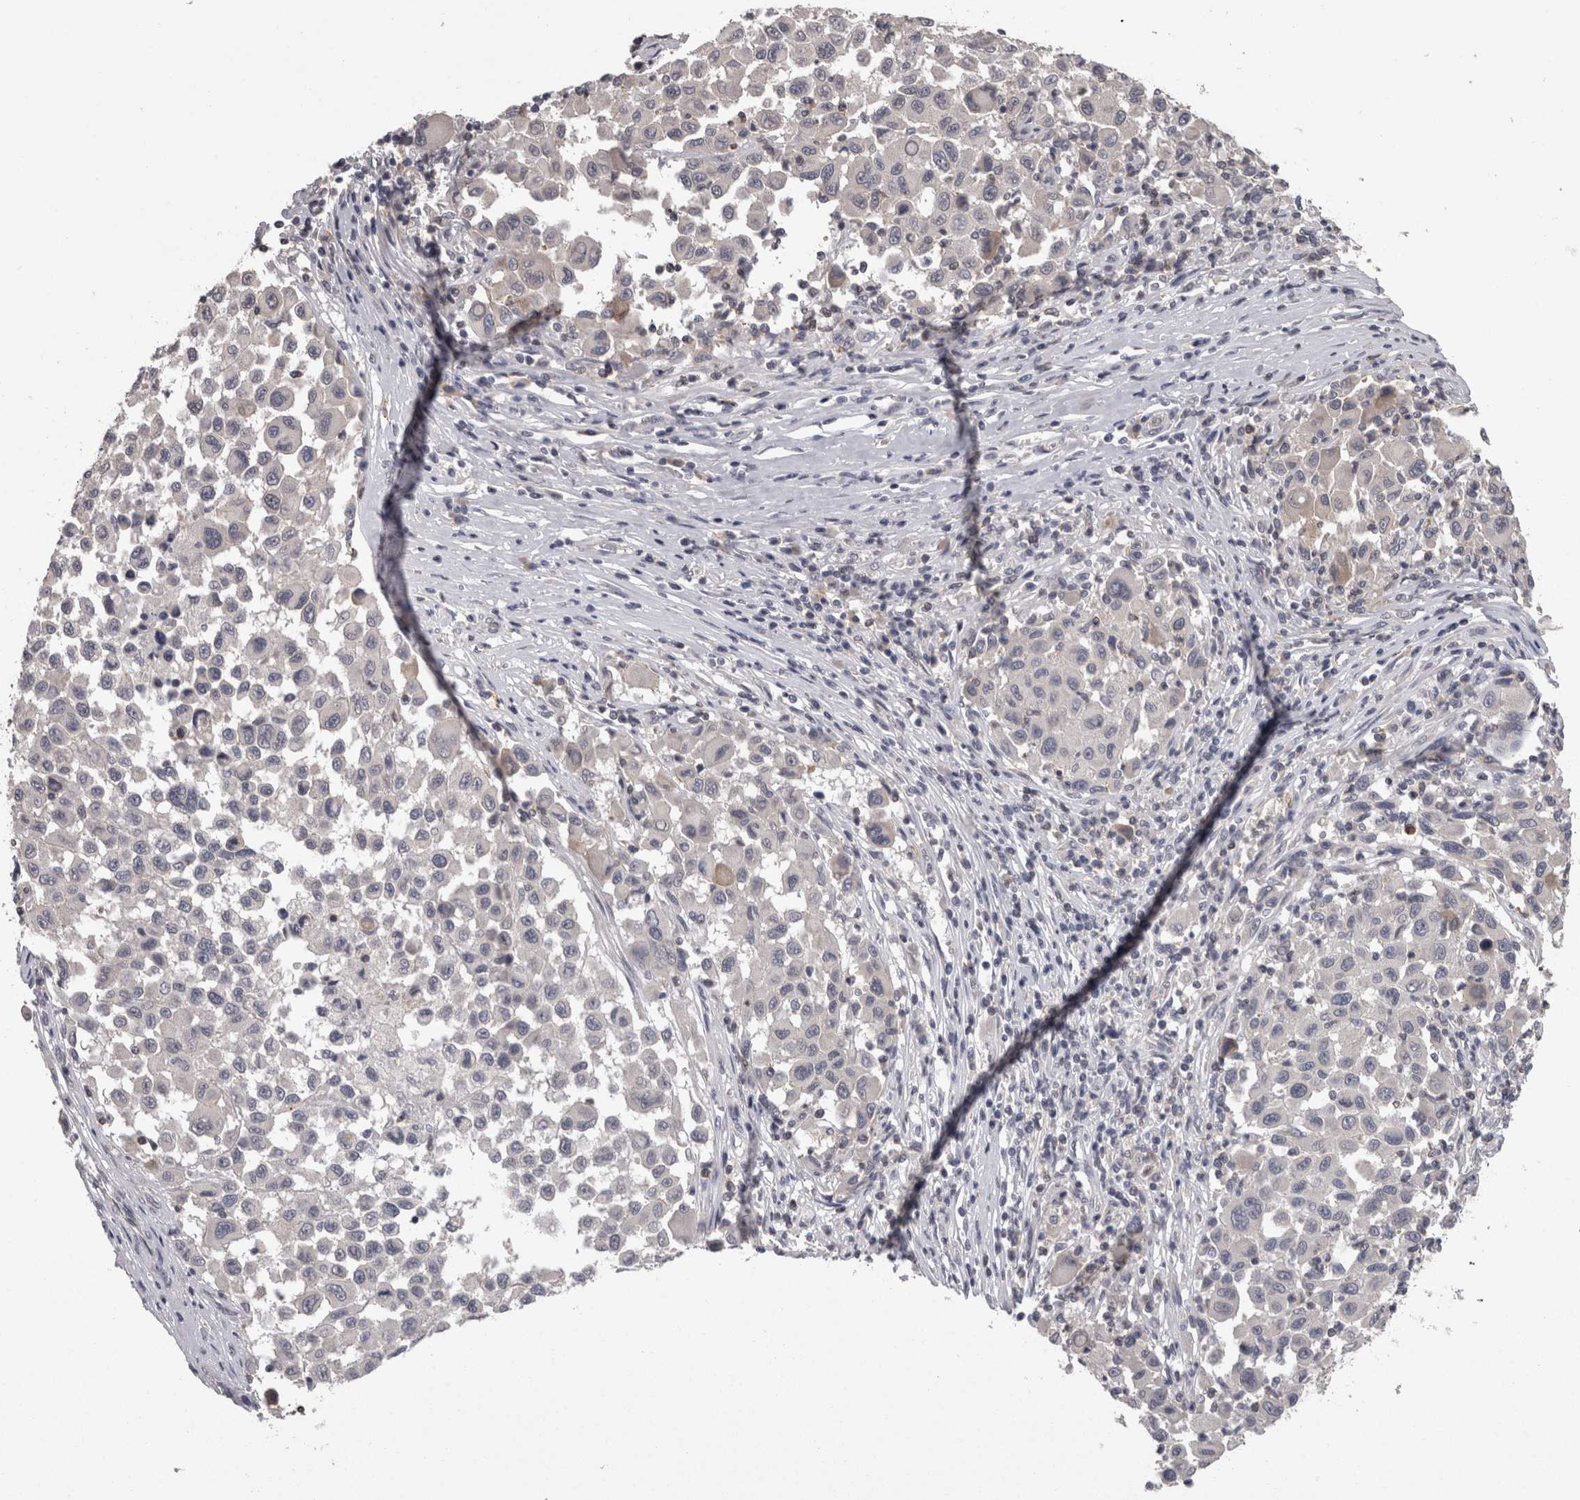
{"staining": {"intensity": "negative", "quantity": "none", "location": "none"}, "tissue": "melanoma", "cell_type": "Tumor cells", "image_type": "cancer", "snomed": [{"axis": "morphology", "description": "Malignant melanoma, Metastatic site"}, {"axis": "topography", "description": "Lymph node"}], "caption": "This micrograph is of melanoma stained with immunohistochemistry to label a protein in brown with the nuclei are counter-stained blue. There is no positivity in tumor cells.", "gene": "PON3", "patient": {"sex": "male", "age": 61}}